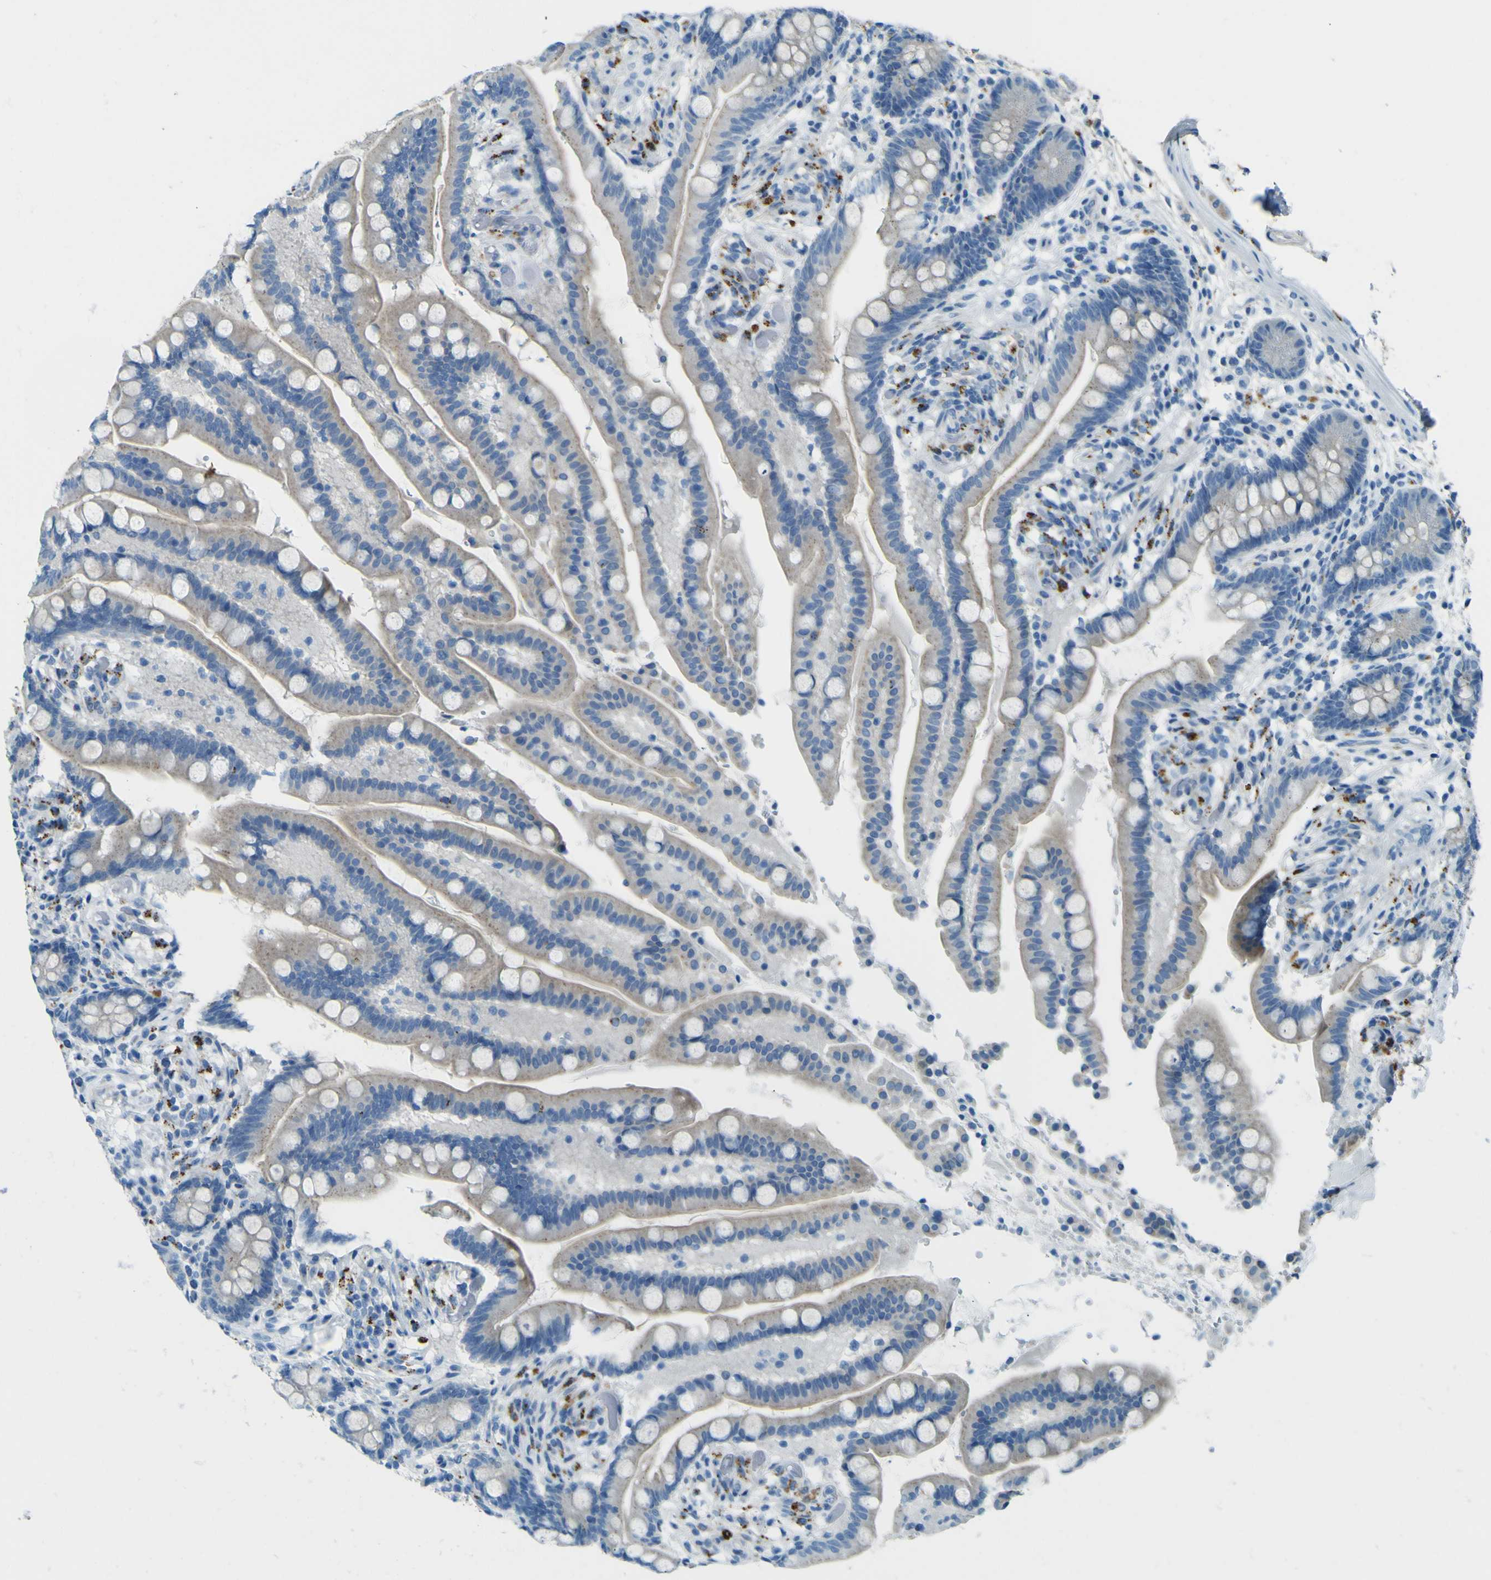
{"staining": {"intensity": "negative", "quantity": "none", "location": "none"}, "tissue": "colon", "cell_type": "Endothelial cells", "image_type": "normal", "snomed": [{"axis": "morphology", "description": "Normal tissue, NOS"}, {"axis": "topography", "description": "Colon"}], "caption": "Protein analysis of normal colon shows no significant staining in endothelial cells. (DAB immunohistochemistry visualized using brightfield microscopy, high magnification).", "gene": "PDE9A", "patient": {"sex": "male", "age": 73}}